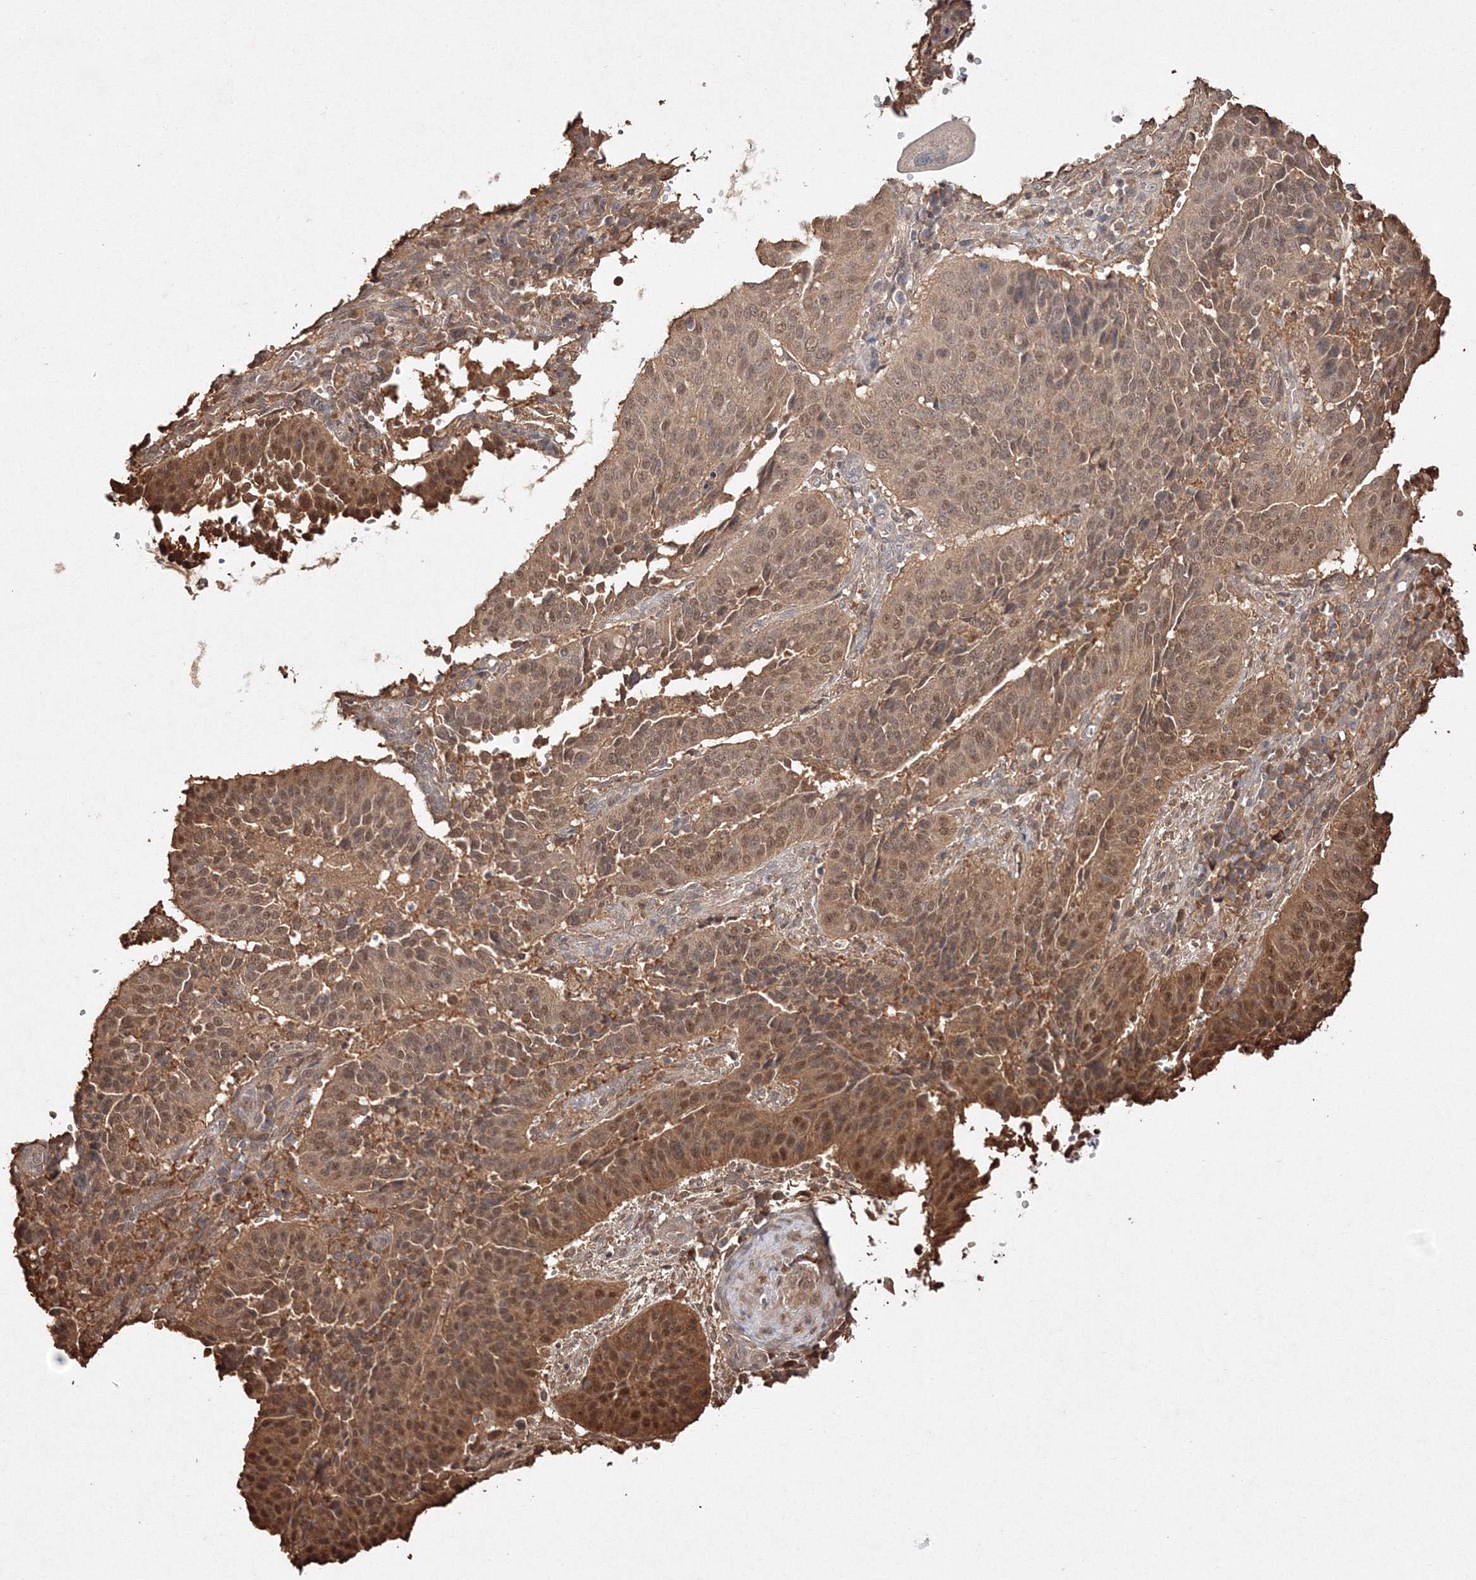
{"staining": {"intensity": "moderate", "quantity": ">75%", "location": "cytoplasmic/membranous,nuclear"}, "tissue": "cervical cancer", "cell_type": "Tumor cells", "image_type": "cancer", "snomed": [{"axis": "morphology", "description": "Normal tissue, NOS"}, {"axis": "morphology", "description": "Squamous cell carcinoma, NOS"}, {"axis": "topography", "description": "Cervix"}], "caption": "Cervical cancer was stained to show a protein in brown. There is medium levels of moderate cytoplasmic/membranous and nuclear positivity in about >75% of tumor cells.", "gene": "S100A11", "patient": {"sex": "female", "age": 39}}